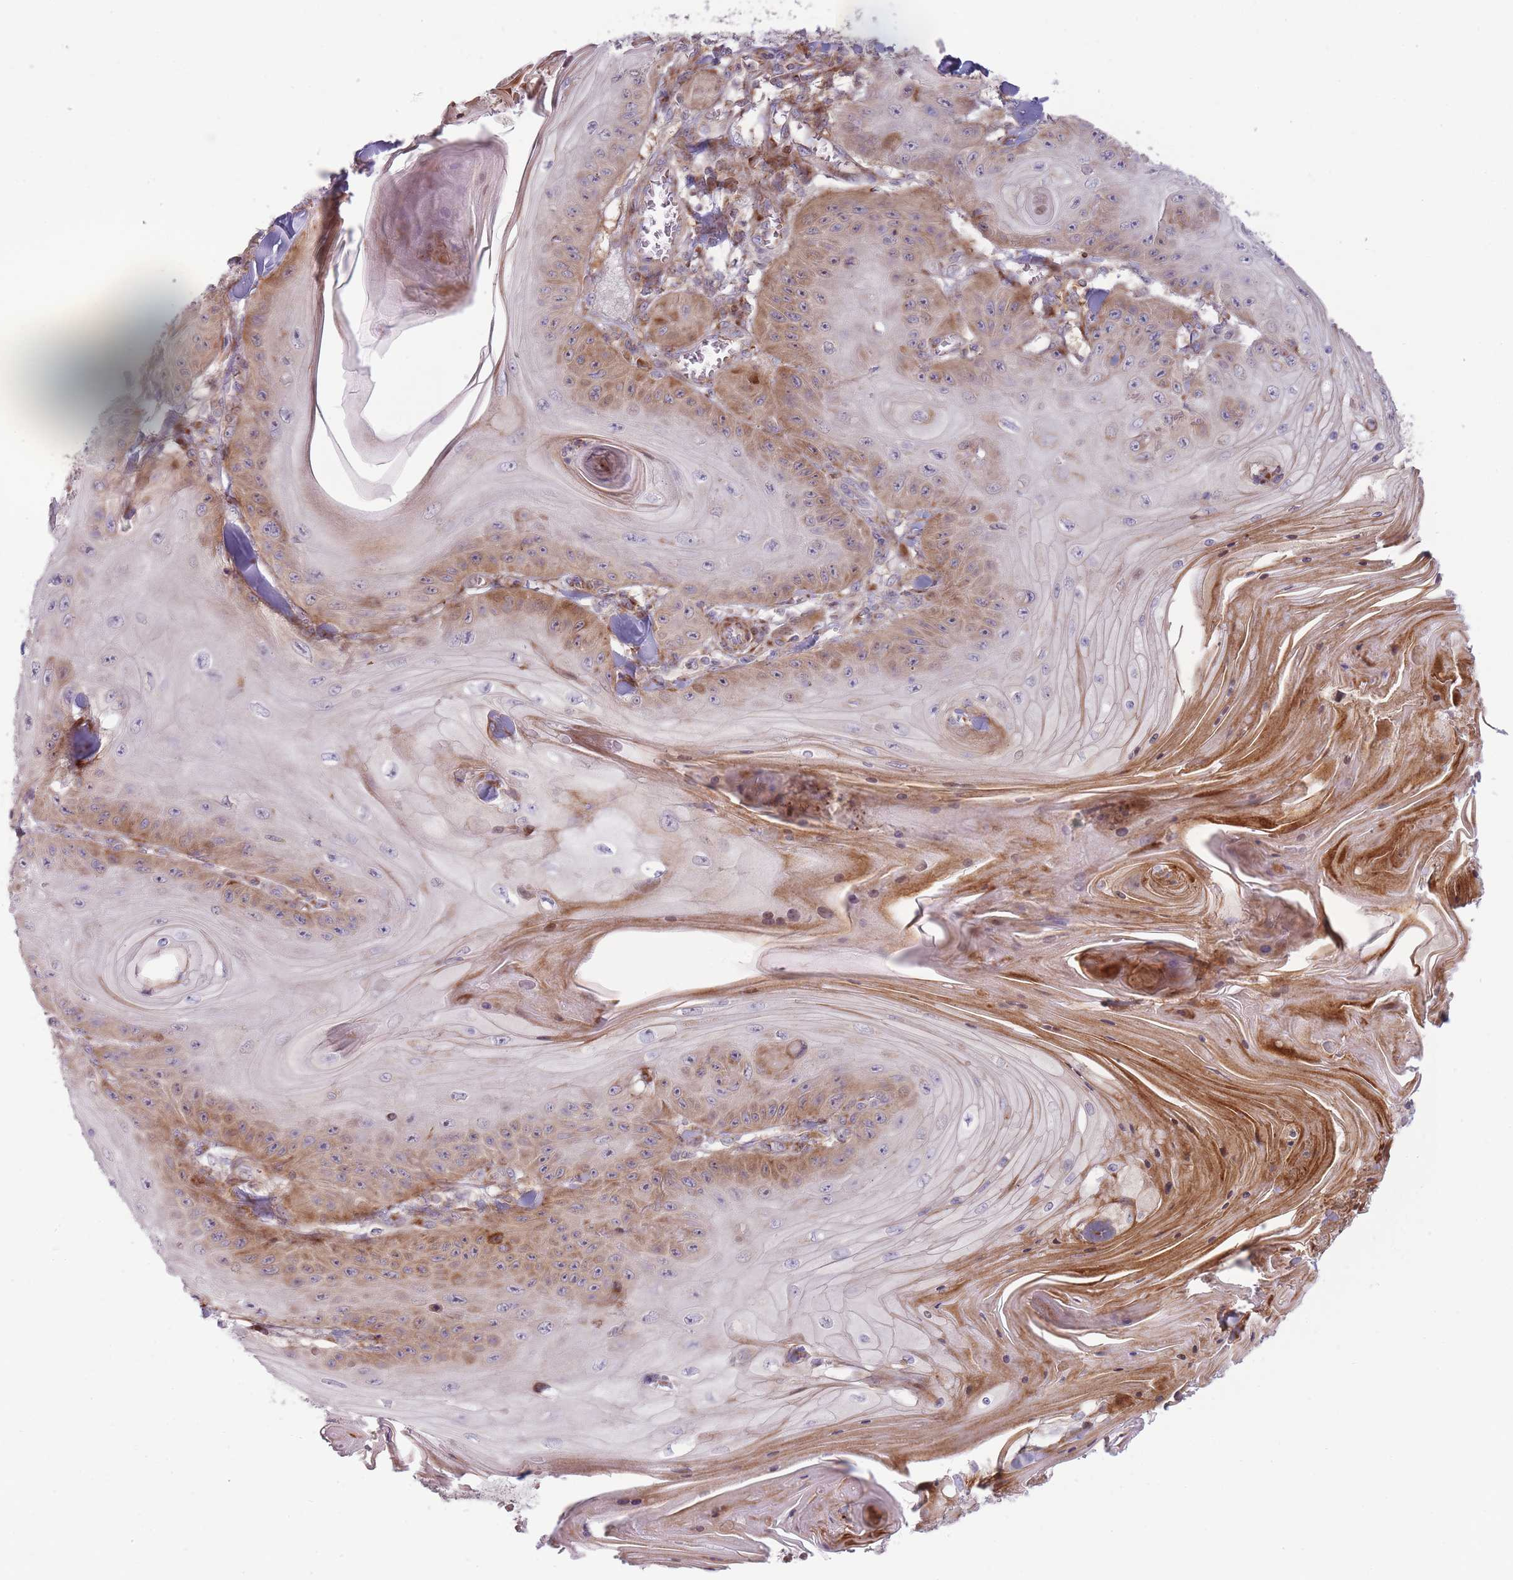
{"staining": {"intensity": "moderate", "quantity": "25%-75%", "location": "cytoplasmic/membranous"}, "tissue": "skin cancer", "cell_type": "Tumor cells", "image_type": "cancer", "snomed": [{"axis": "morphology", "description": "Squamous cell carcinoma, NOS"}, {"axis": "topography", "description": "Skin"}], "caption": "Immunohistochemistry (IHC) histopathology image of skin squamous cell carcinoma stained for a protein (brown), which reveals medium levels of moderate cytoplasmic/membranous positivity in about 25%-75% of tumor cells.", "gene": "PPP3R2", "patient": {"sex": "female", "age": 78}}